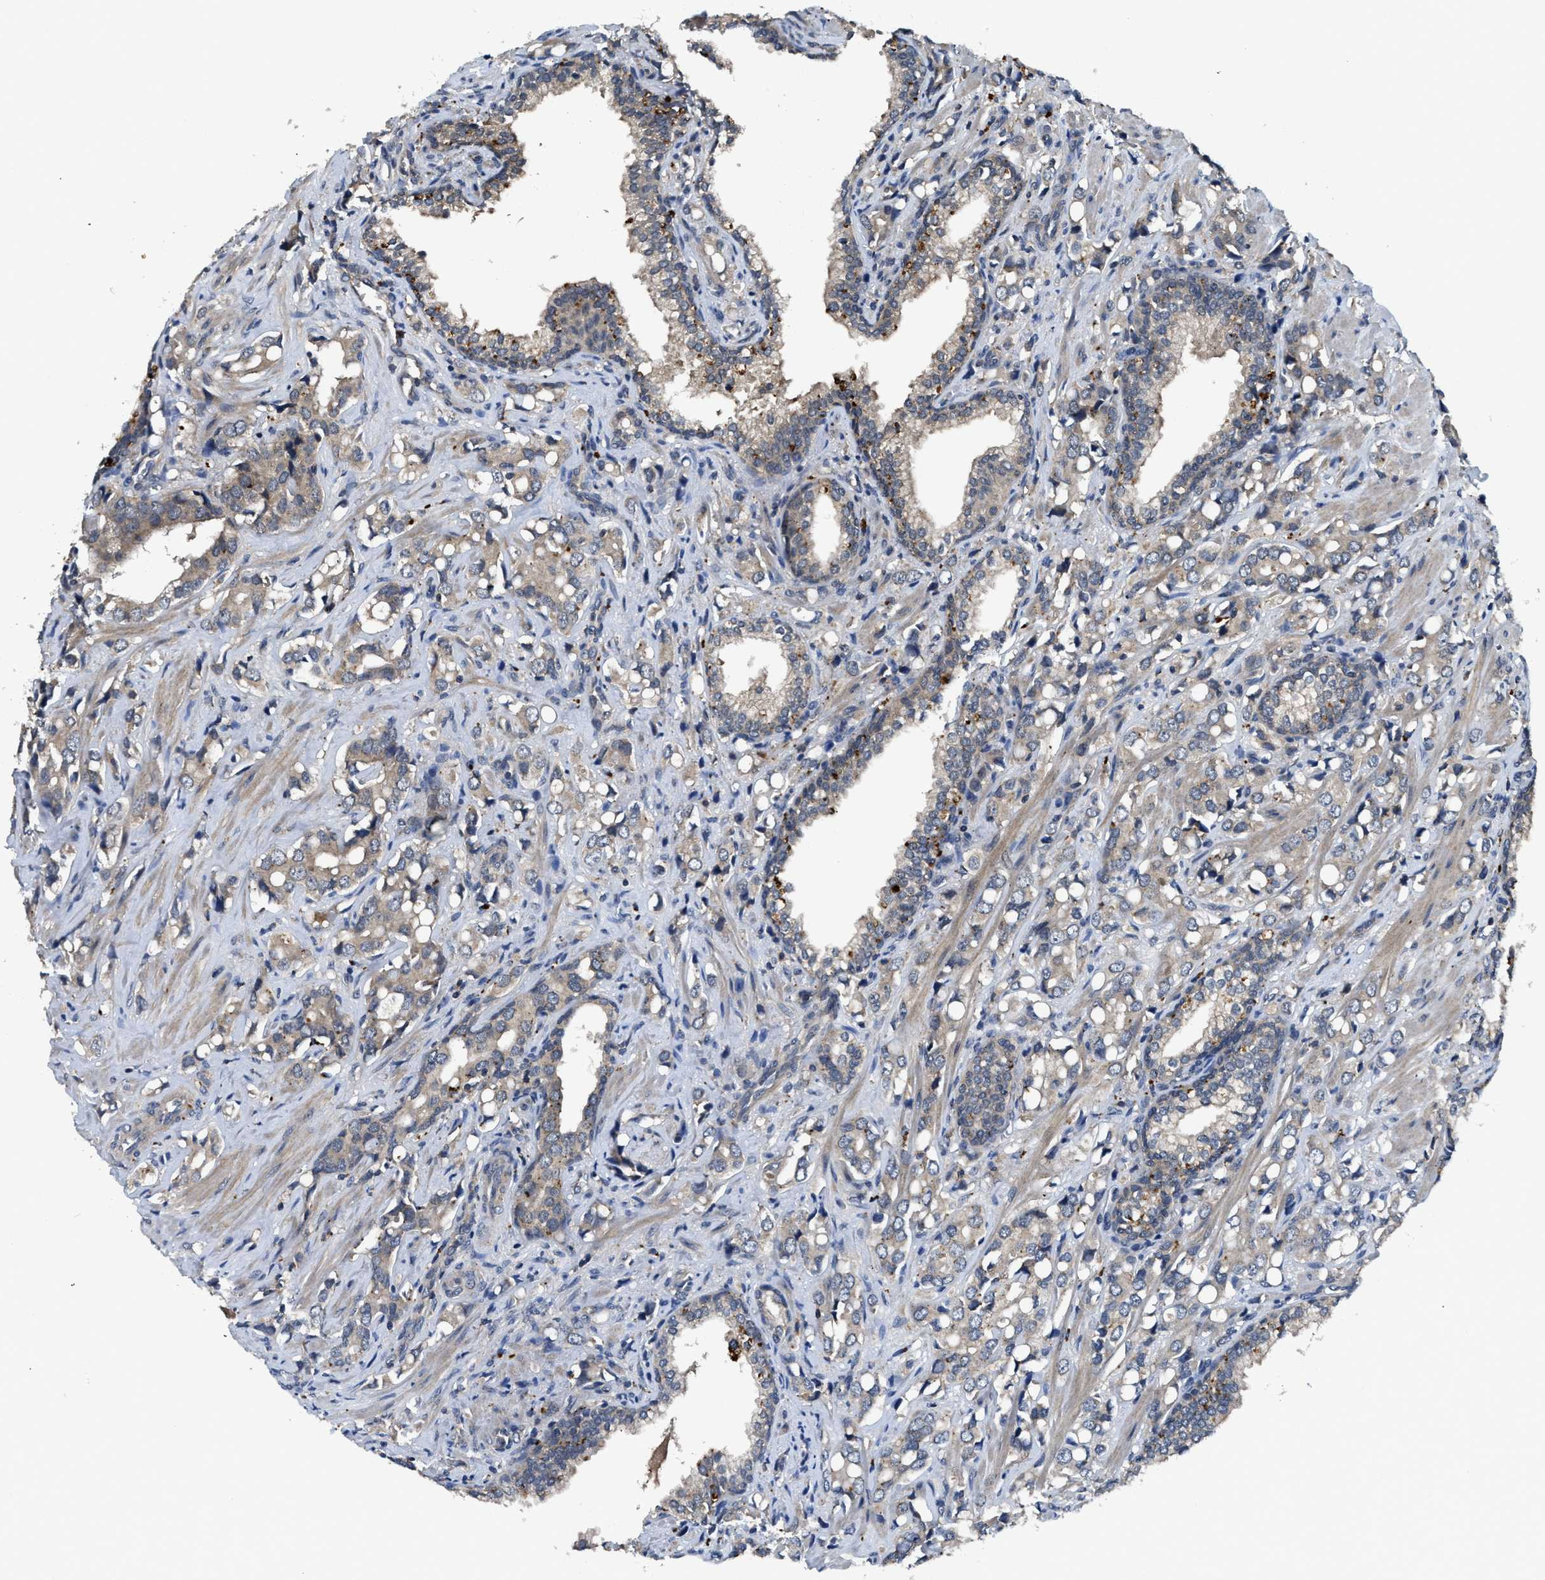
{"staining": {"intensity": "weak", "quantity": ">75%", "location": "cytoplasmic/membranous"}, "tissue": "prostate cancer", "cell_type": "Tumor cells", "image_type": "cancer", "snomed": [{"axis": "morphology", "description": "Adenocarcinoma, High grade"}, {"axis": "topography", "description": "Prostate"}], "caption": "The micrograph reveals staining of adenocarcinoma (high-grade) (prostate), revealing weak cytoplasmic/membranous protein staining (brown color) within tumor cells.", "gene": "PDE7A", "patient": {"sex": "male", "age": 52}}